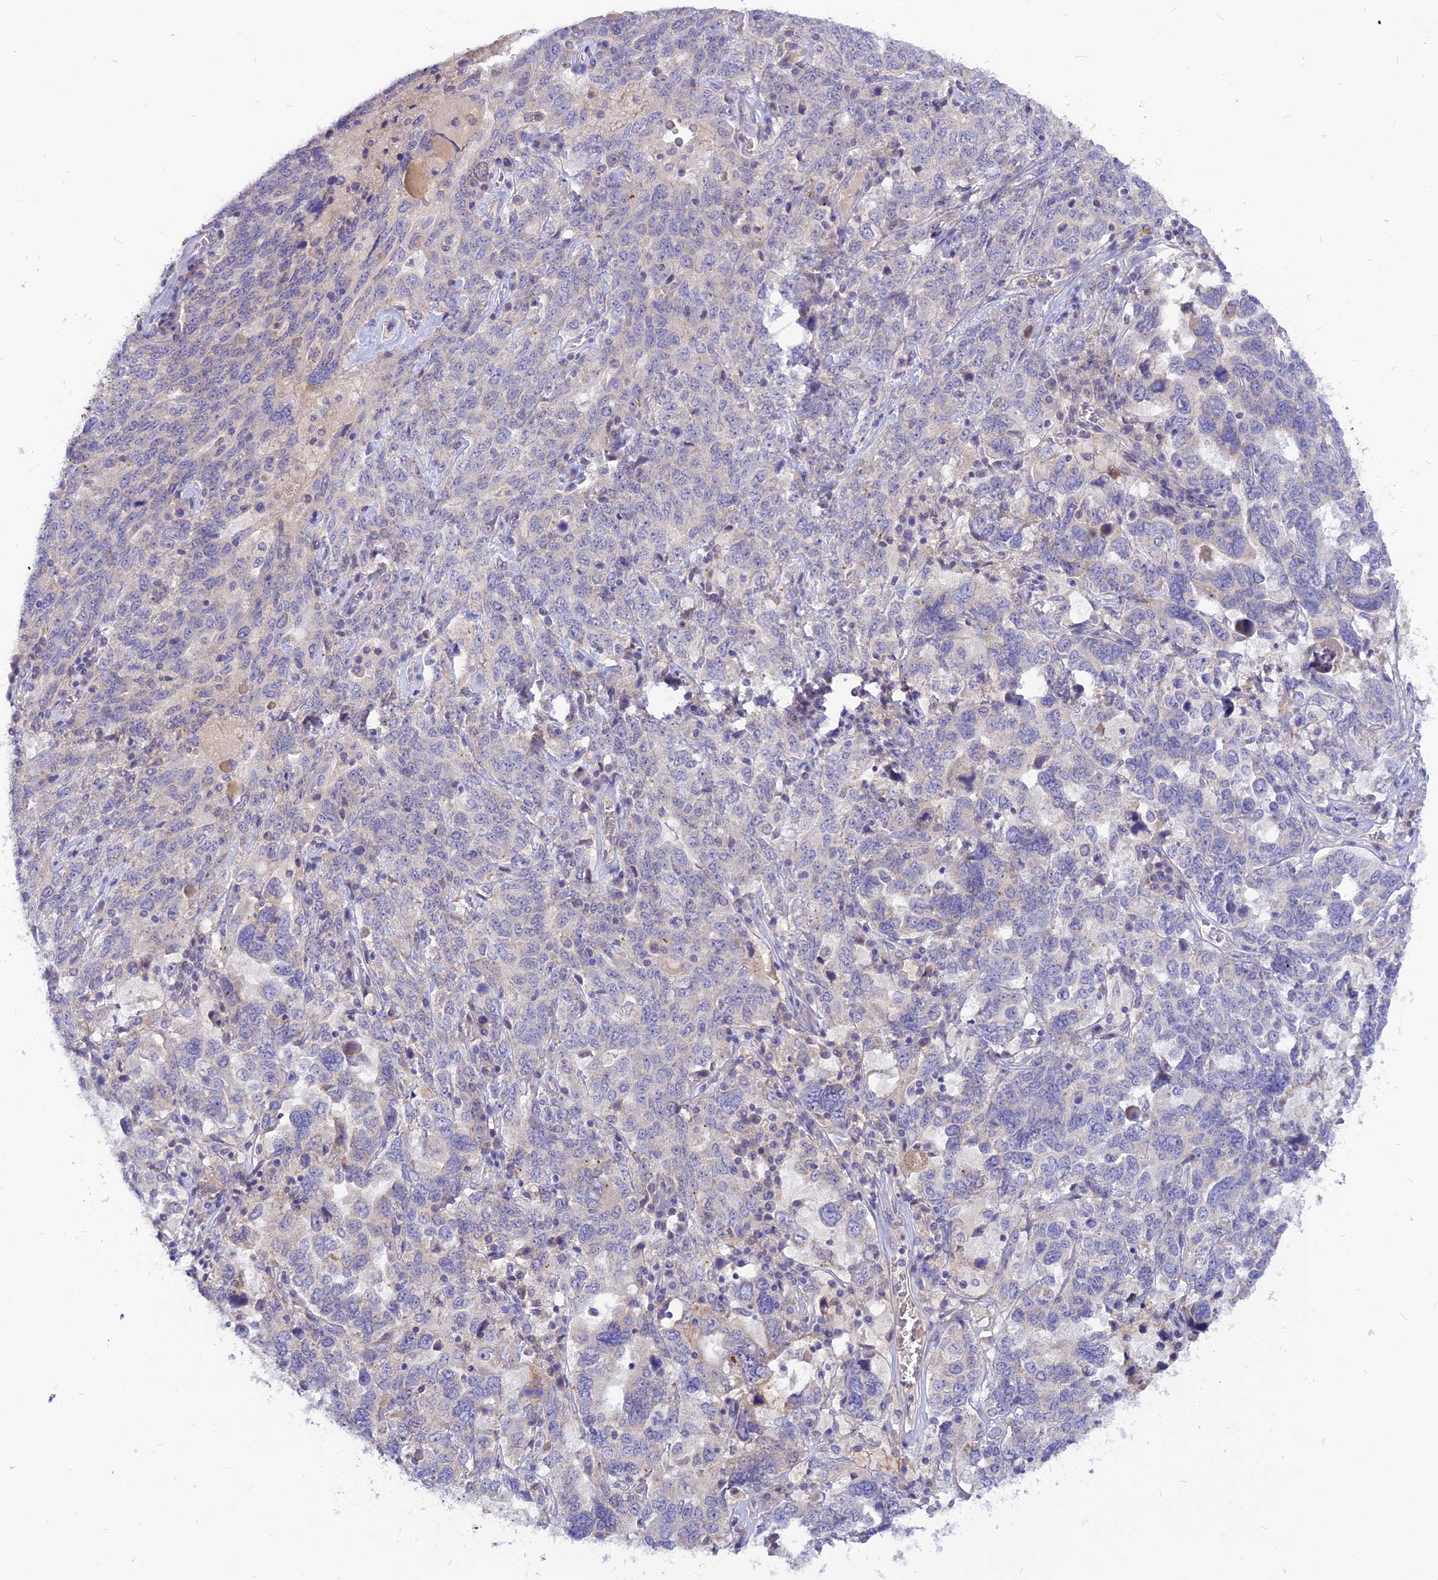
{"staining": {"intensity": "negative", "quantity": "none", "location": "none"}, "tissue": "ovarian cancer", "cell_type": "Tumor cells", "image_type": "cancer", "snomed": [{"axis": "morphology", "description": "Carcinoma, endometroid"}, {"axis": "topography", "description": "Ovary"}], "caption": "Ovarian cancer (endometroid carcinoma) was stained to show a protein in brown. There is no significant staining in tumor cells.", "gene": "CZIB", "patient": {"sex": "female", "age": 62}}